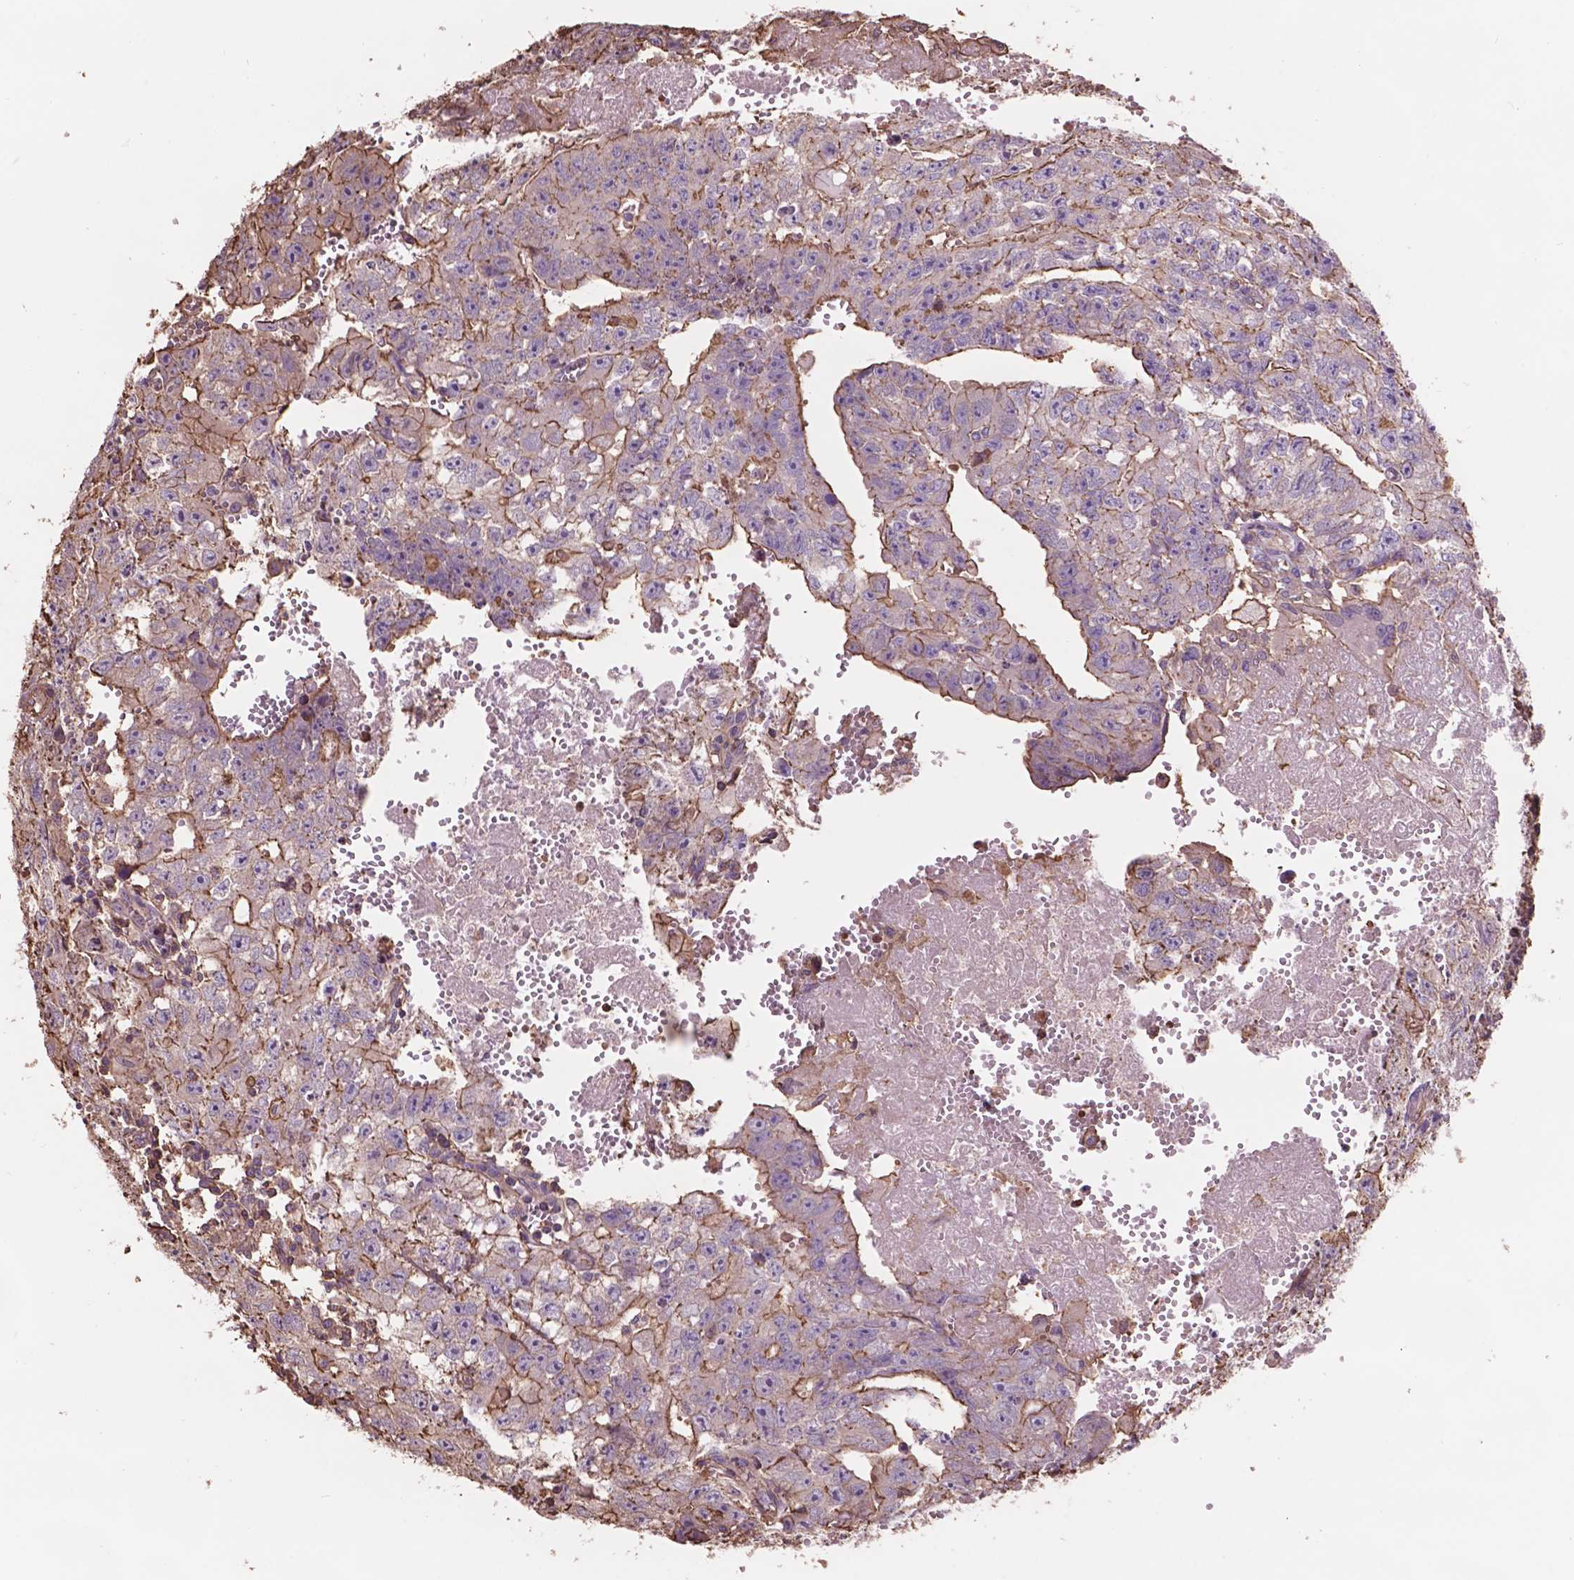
{"staining": {"intensity": "moderate", "quantity": "25%-75%", "location": "cytoplasmic/membranous"}, "tissue": "testis cancer", "cell_type": "Tumor cells", "image_type": "cancer", "snomed": [{"axis": "morphology", "description": "Carcinoma, Embryonal, NOS"}, {"axis": "morphology", "description": "Teratoma, malignant, NOS"}, {"axis": "topography", "description": "Testis"}], "caption": "Tumor cells exhibit moderate cytoplasmic/membranous expression in about 25%-75% of cells in testis cancer (teratoma (malignant)).", "gene": "NIPA2", "patient": {"sex": "male", "age": 24}}